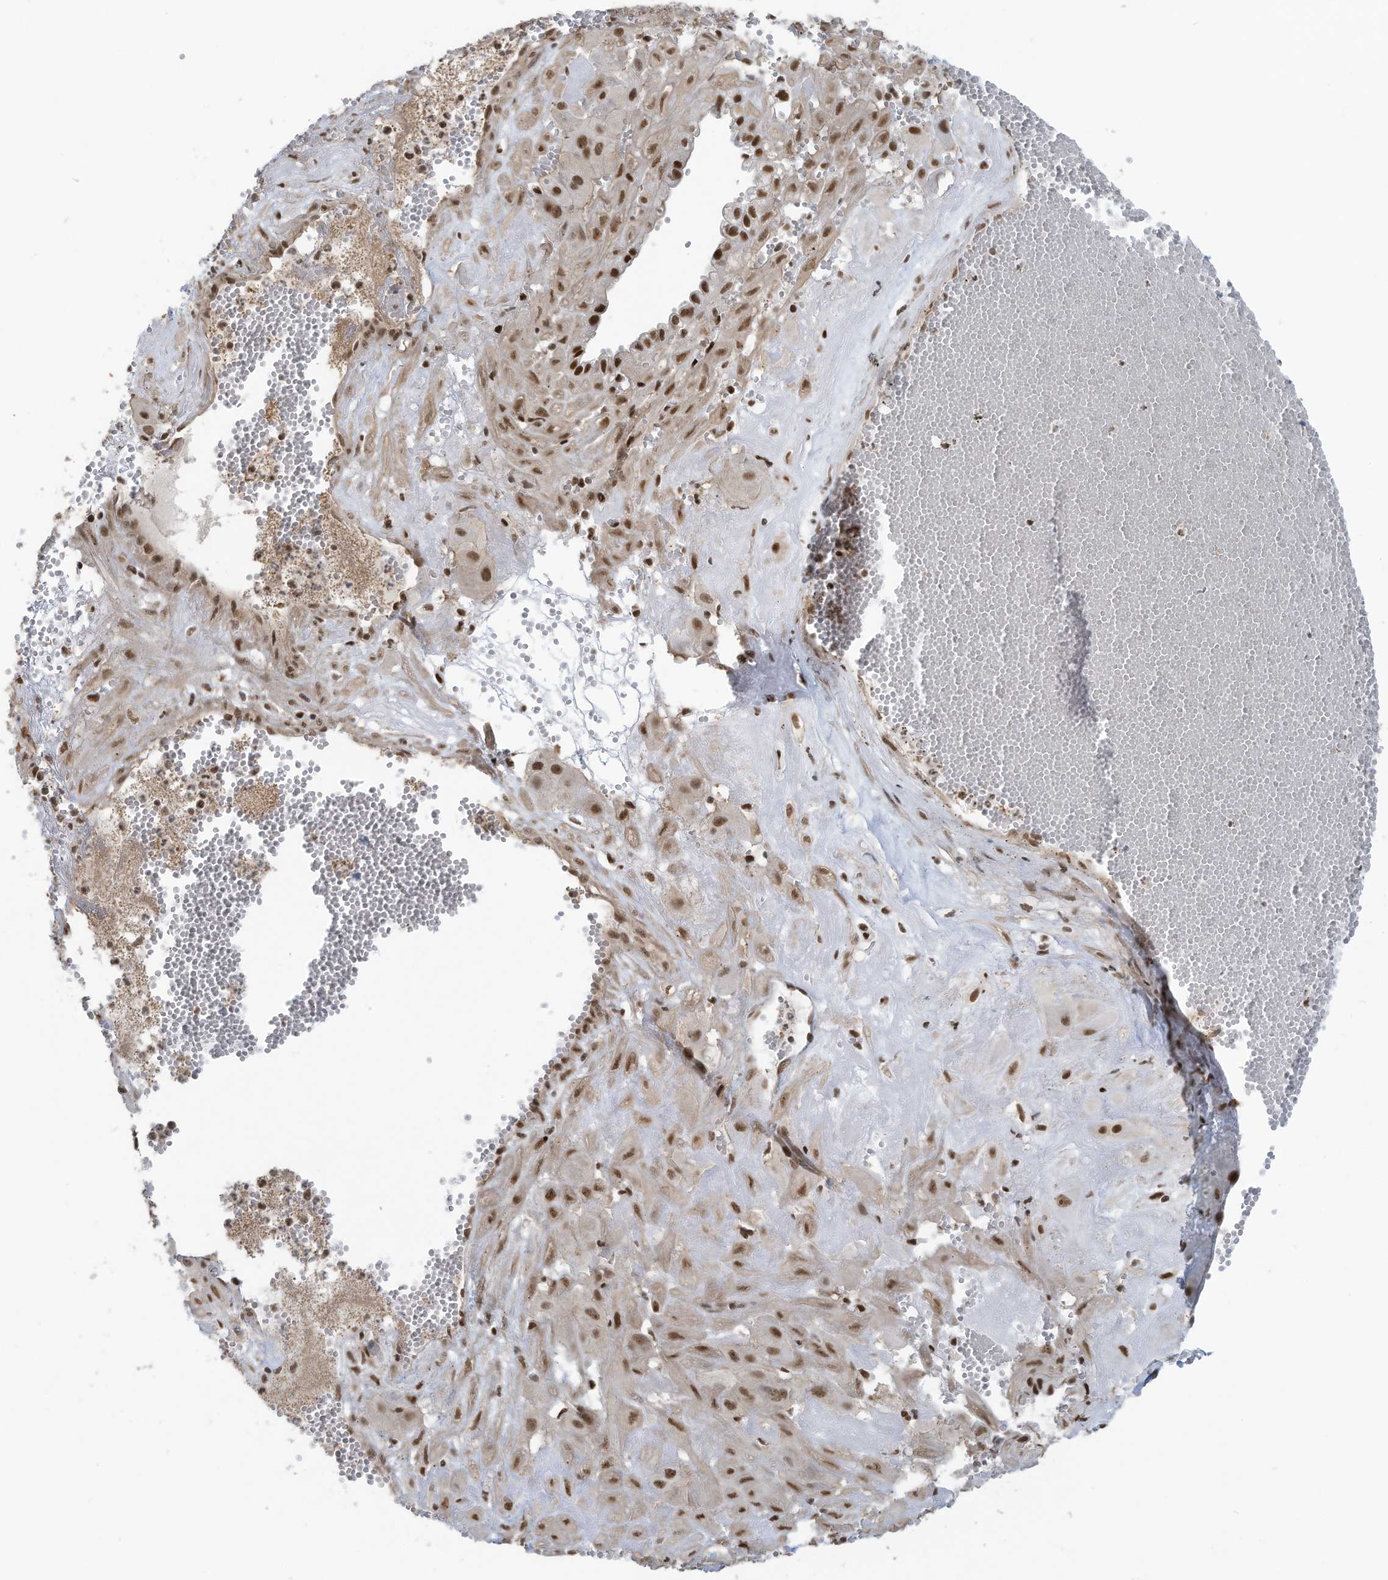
{"staining": {"intensity": "moderate", "quantity": ">75%", "location": "nuclear"}, "tissue": "cervical cancer", "cell_type": "Tumor cells", "image_type": "cancer", "snomed": [{"axis": "morphology", "description": "Squamous cell carcinoma, NOS"}, {"axis": "topography", "description": "Cervix"}], "caption": "This image shows immunohistochemistry staining of cervical cancer, with medium moderate nuclear staining in about >75% of tumor cells.", "gene": "DBR1", "patient": {"sex": "female", "age": 34}}